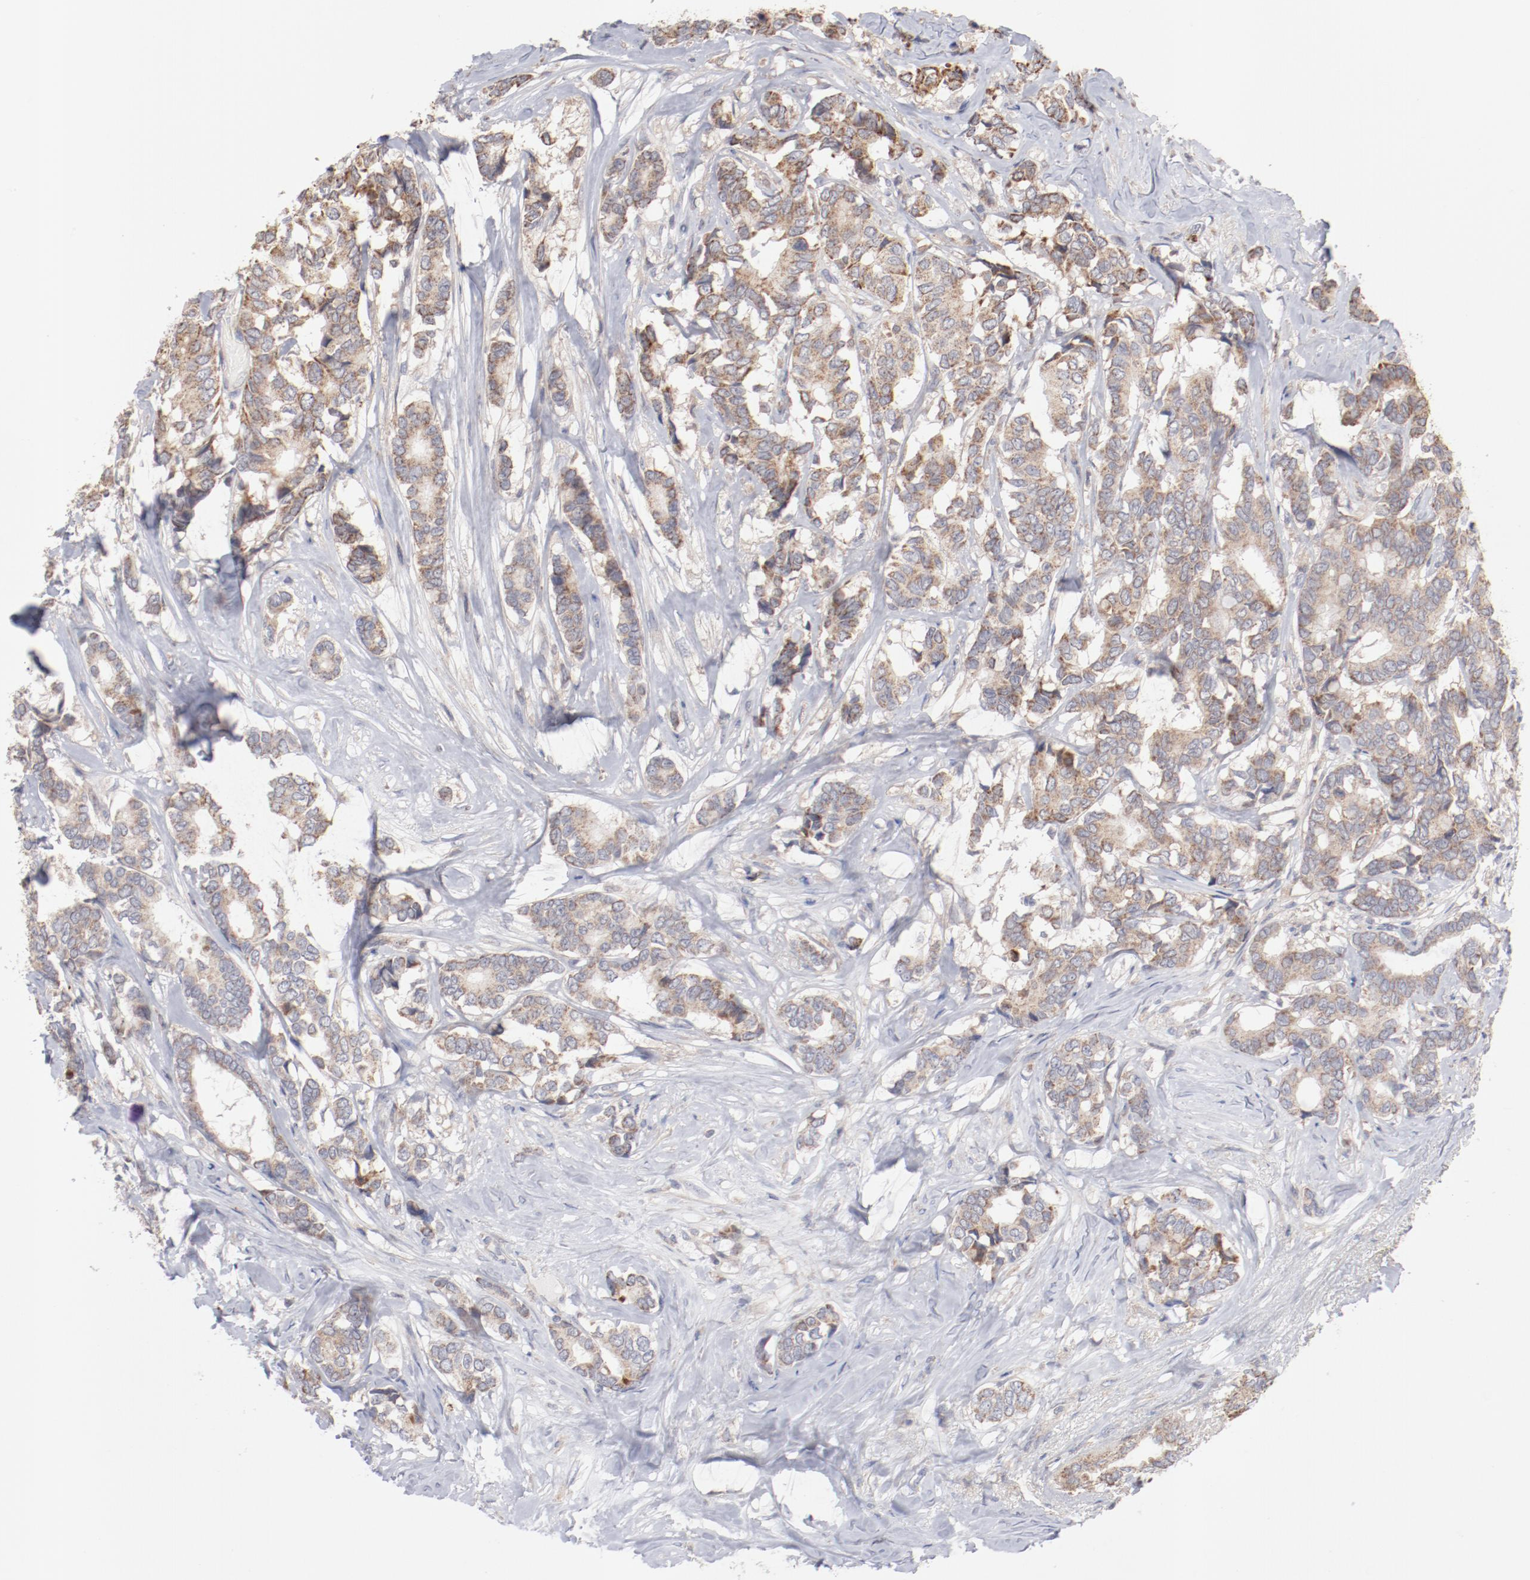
{"staining": {"intensity": "moderate", "quantity": ">75%", "location": "cytoplasmic/membranous"}, "tissue": "breast cancer", "cell_type": "Tumor cells", "image_type": "cancer", "snomed": [{"axis": "morphology", "description": "Duct carcinoma"}, {"axis": "topography", "description": "Breast"}], "caption": "A medium amount of moderate cytoplasmic/membranous positivity is present in about >75% of tumor cells in breast cancer tissue. The protein is shown in brown color, while the nuclei are stained blue.", "gene": "PPFIBP2", "patient": {"sex": "female", "age": 87}}